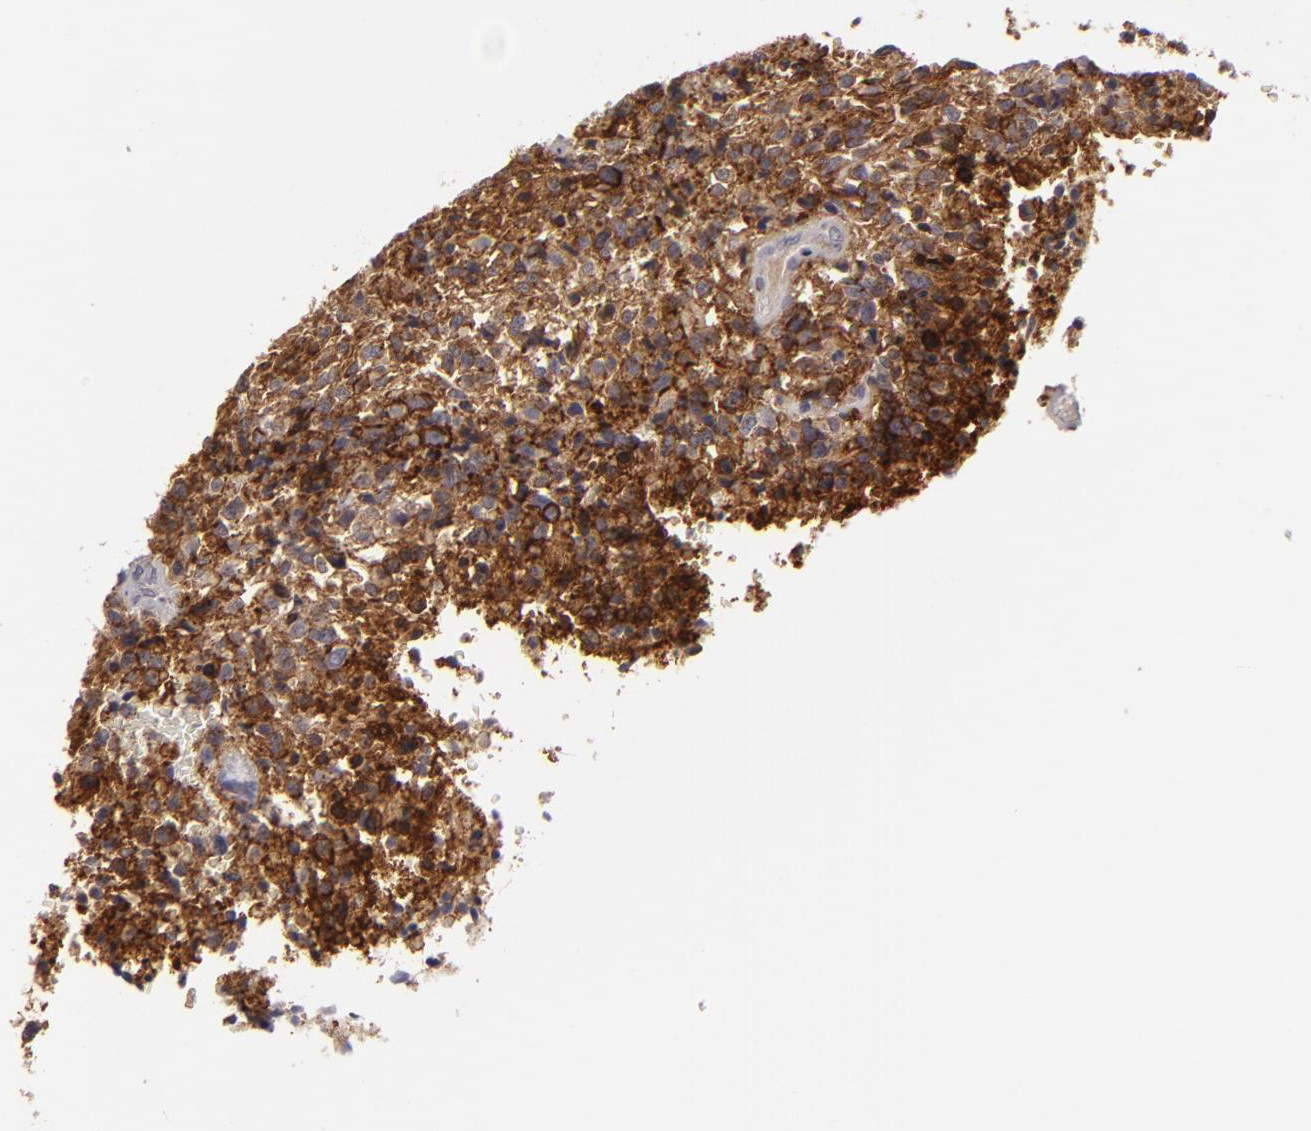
{"staining": {"intensity": "moderate", "quantity": ">75%", "location": "cytoplasmic/membranous"}, "tissue": "glioma", "cell_type": "Tumor cells", "image_type": "cancer", "snomed": [{"axis": "morphology", "description": "Glioma, malignant, High grade"}, {"axis": "topography", "description": "Brain"}], "caption": "Immunohistochemical staining of human glioma shows moderate cytoplasmic/membranous protein staining in approximately >75% of tumor cells.", "gene": "ALCAM", "patient": {"sex": "male", "age": 36}}